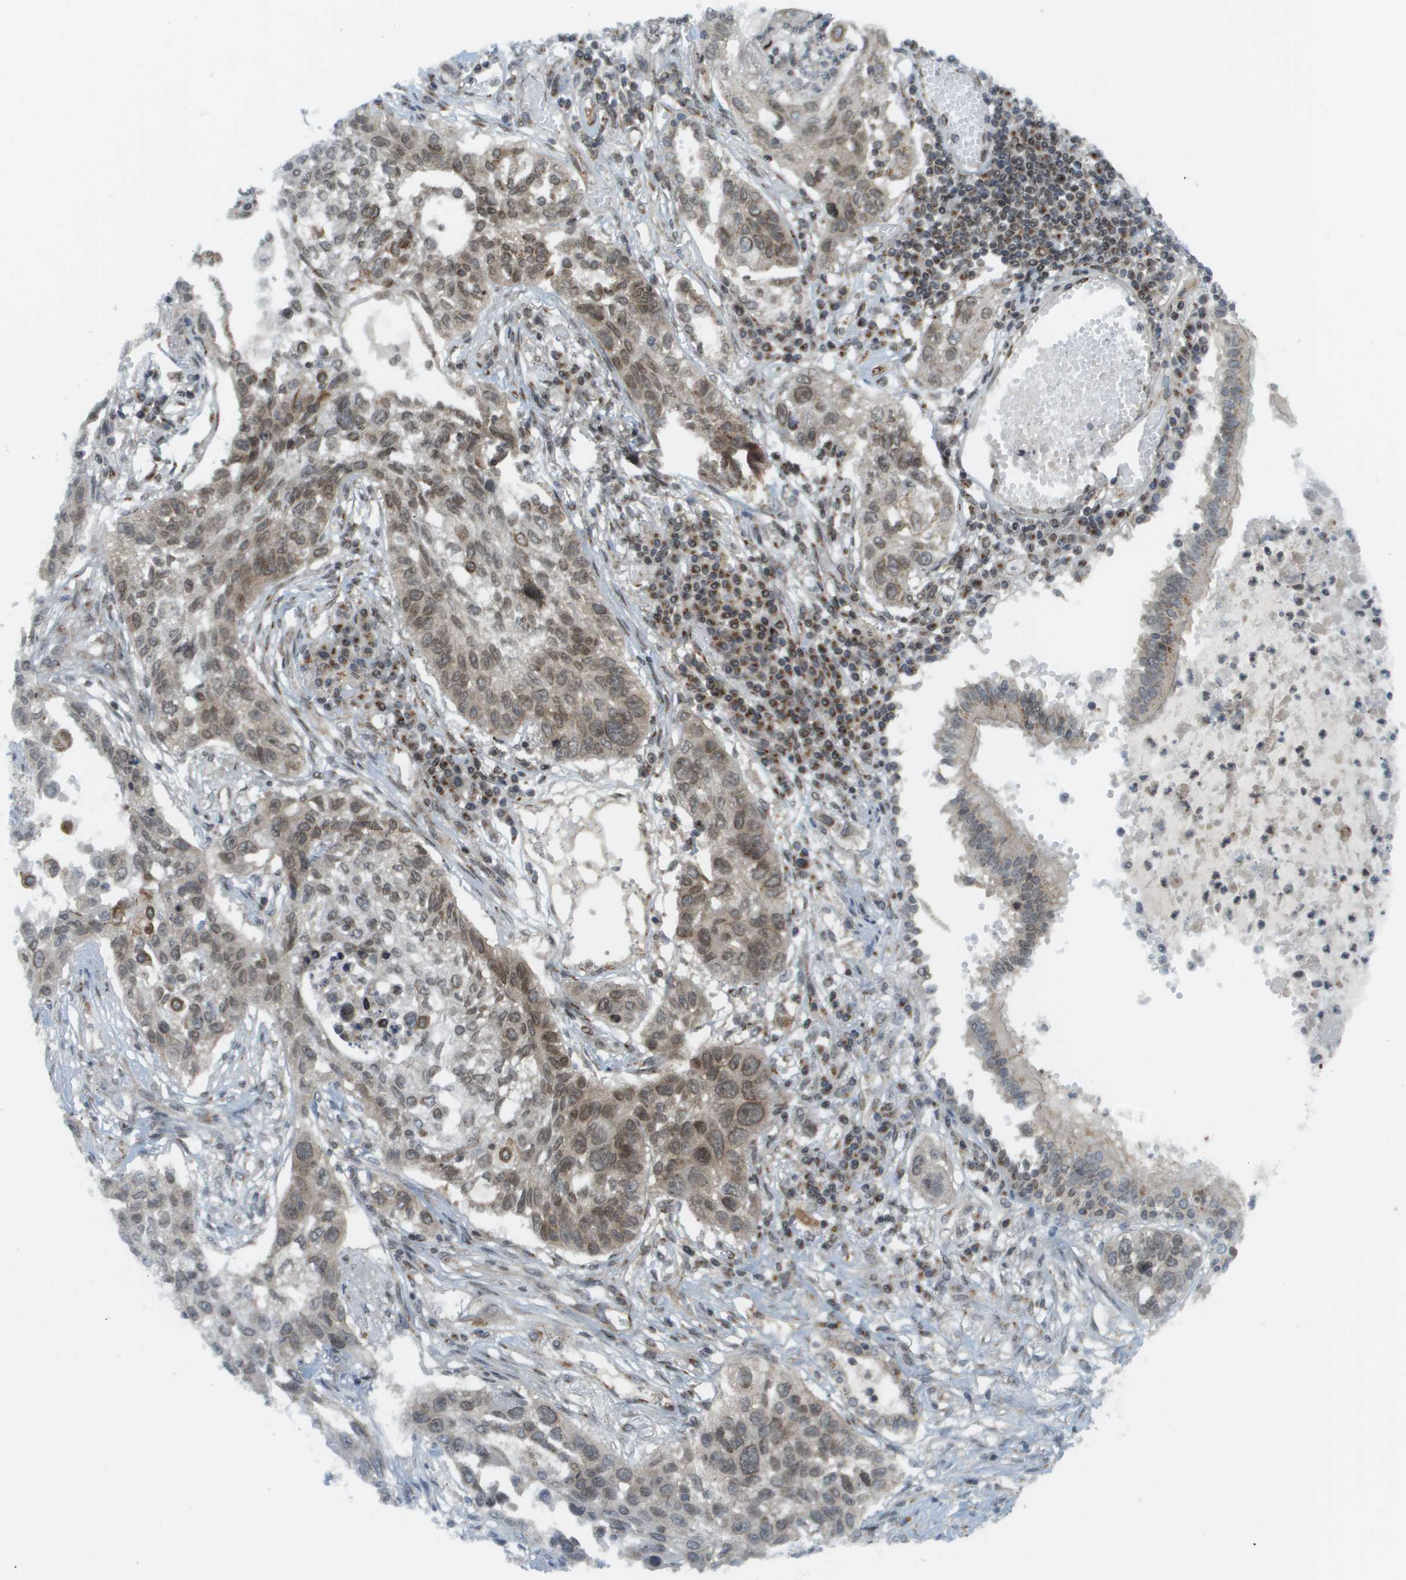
{"staining": {"intensity": "moderate", "quantity": ">75%", "location": "cytoplasmic/membranous,nuclear"}, "tissue": "lung cancer", "cell_type": "Tumor cells", "image_type": "cancer", "snomed": [{"axis": "morphology", "description": "Squamous cell carcinoma, NOS"}, {"axis": "topography", "description": "Lung"}], "caption": "Lung cancer (squamous cell carcinoma) tissue reveals moderate cytoplasmic/membranous and nuclear positivity in approximately >75% of tumor cells", "gene": "EVC", "patient": {"sex": "male", "age": 71}}